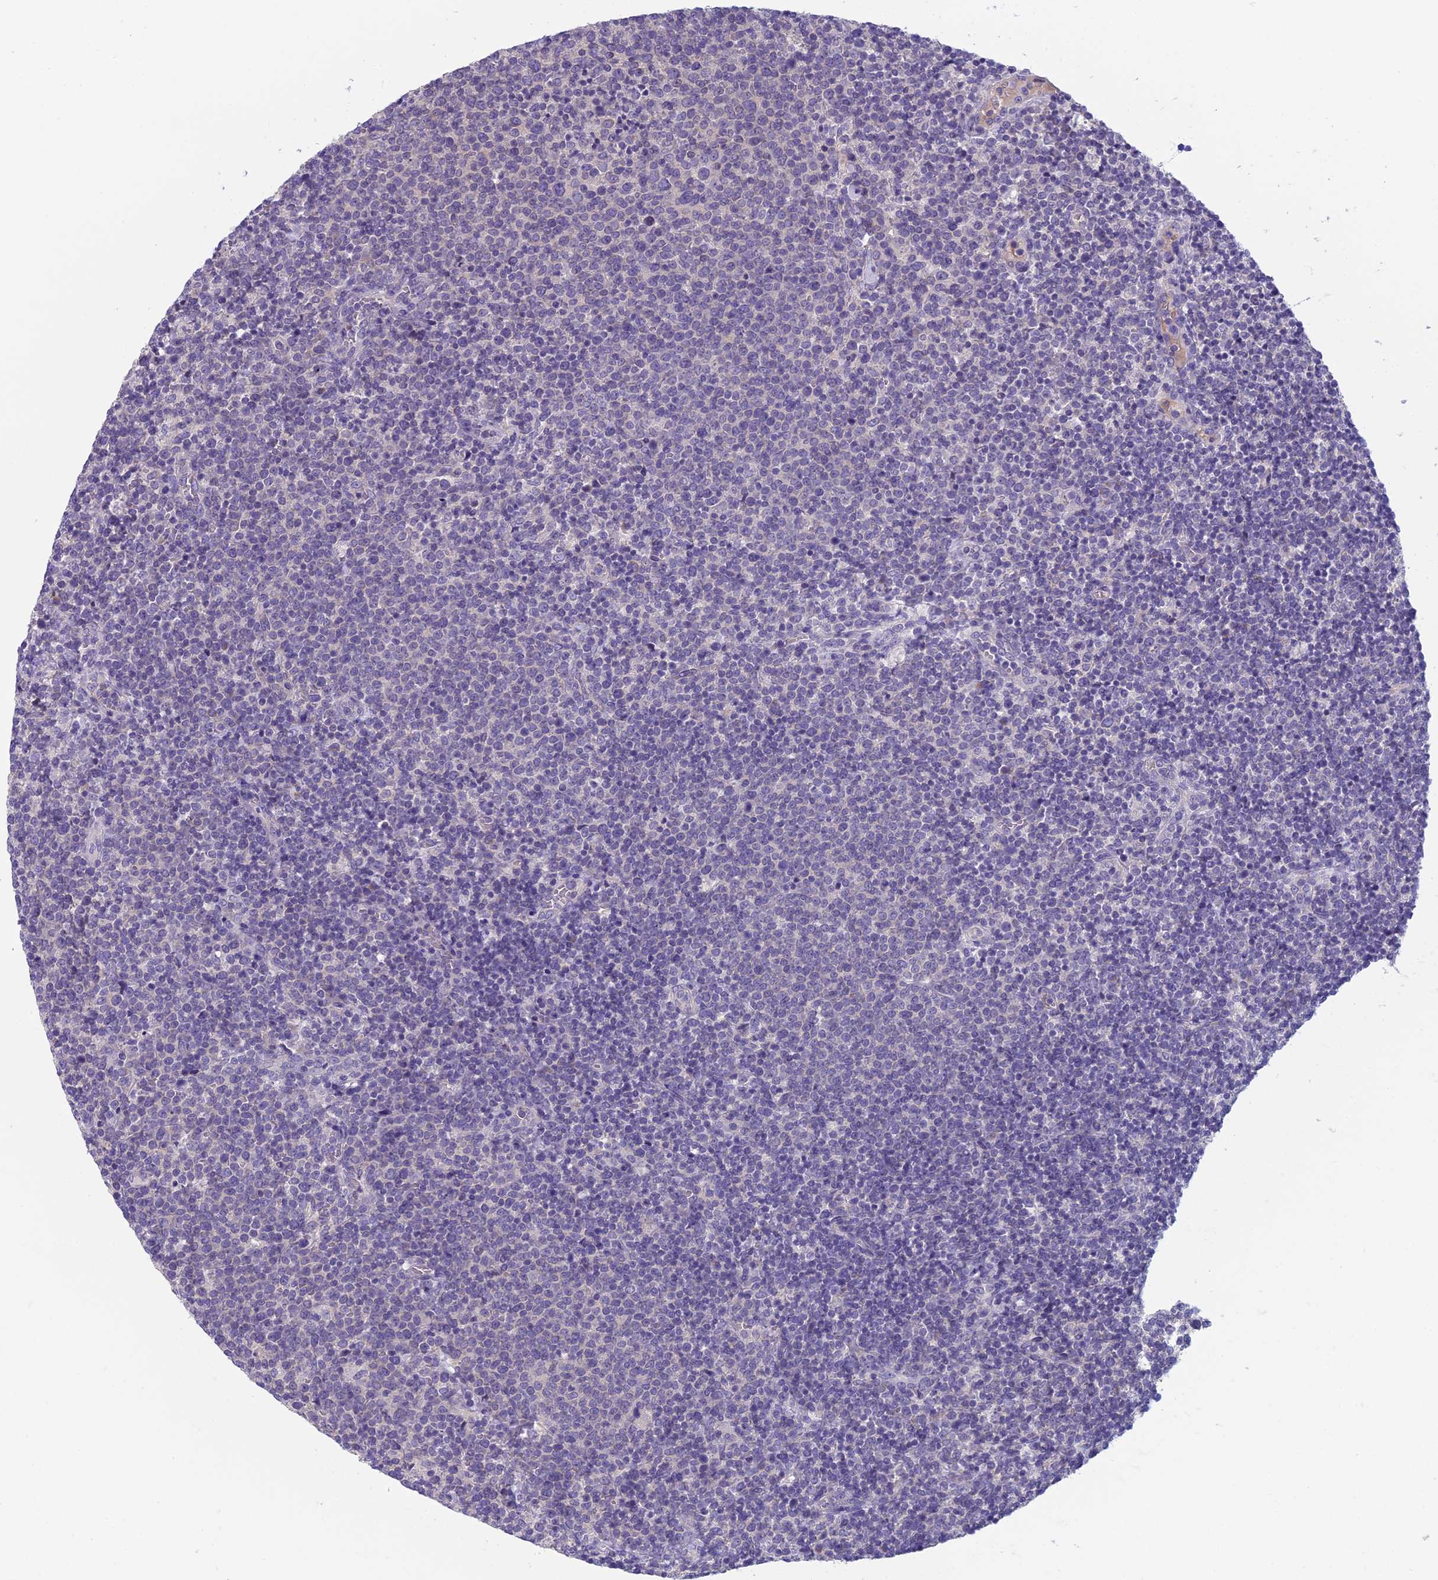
{"staining": {"intensity": "negative", "quantity": "none", "location": "none"}, "tissue": "lymphoma", "cell_type": "Tumor cells", "image_type": "cancer", "snomed": [{"axis": "morphology", "description": "Malignant lymphoma, non-Hodgkin's type, High grade"}, {"axis": "topography", "description": "Lymph node"}], "caption": "Lymphoma was stained to show a protein in brown. There is no significant positivity in tumor cells.", "gene": "RBM41", "patient": {"sex": "male", "age": 61}}